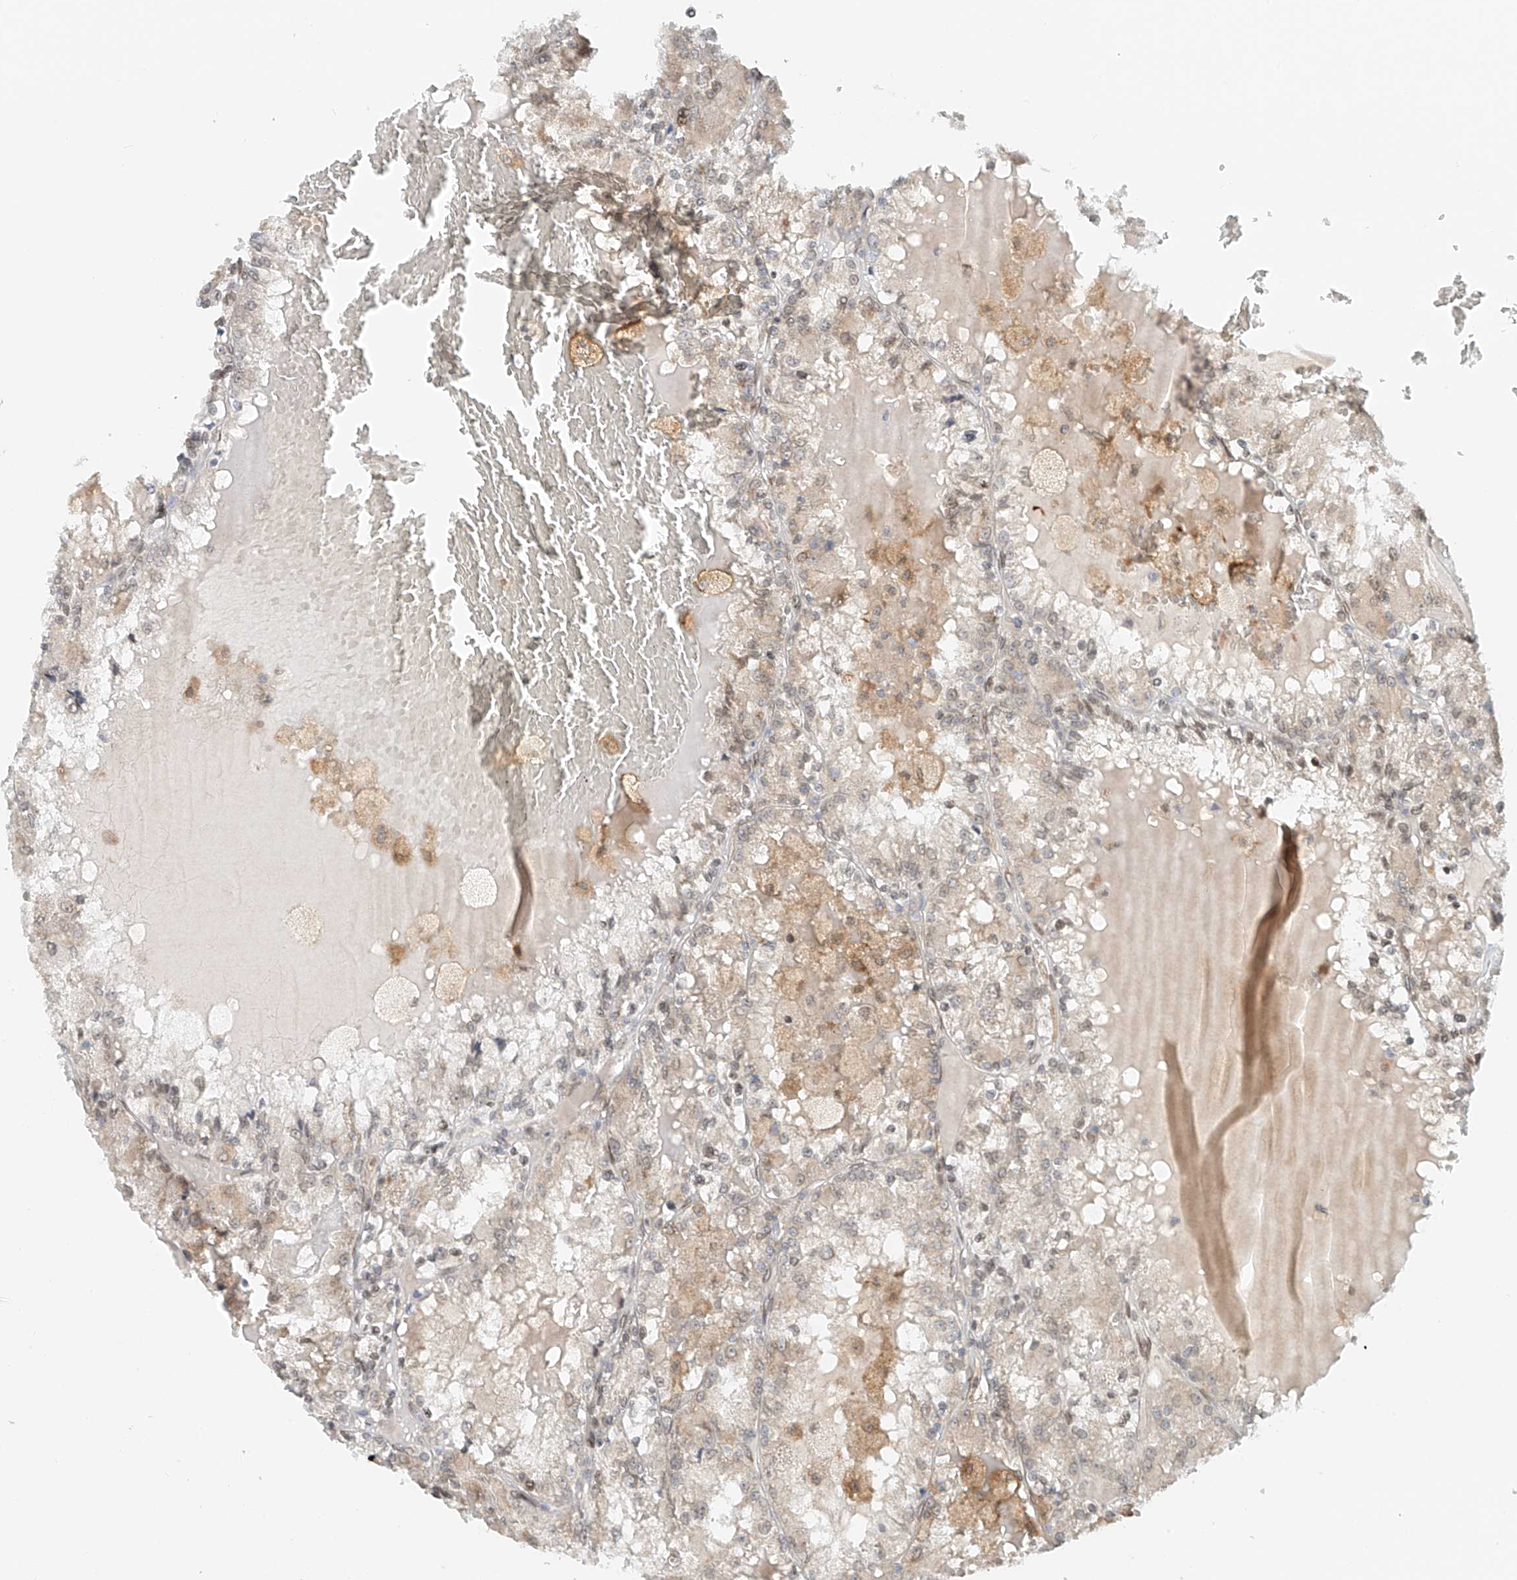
{"staining": {"intensity": "negative", "quantity": "none", "location": "none"}, "tissue": "renal cancer", "cell_type": "Tumor cells", "image_type": "cancer", "snomed": [{"axis": "morphology", "description": "Adenocarcinoma, NOS"}, {"axis": "topography", "description": "Kidney"}], "caption": "The photomicrograph shows no significant expression in tumor cells of renal cancer (adenocarcinoma). (DAB (3,3'-diaminobenzidine) immunohistochemistry with hematoxylin counter stain).", "gene": "STARD9", "patient": {"sex": "female", "age": 56}}